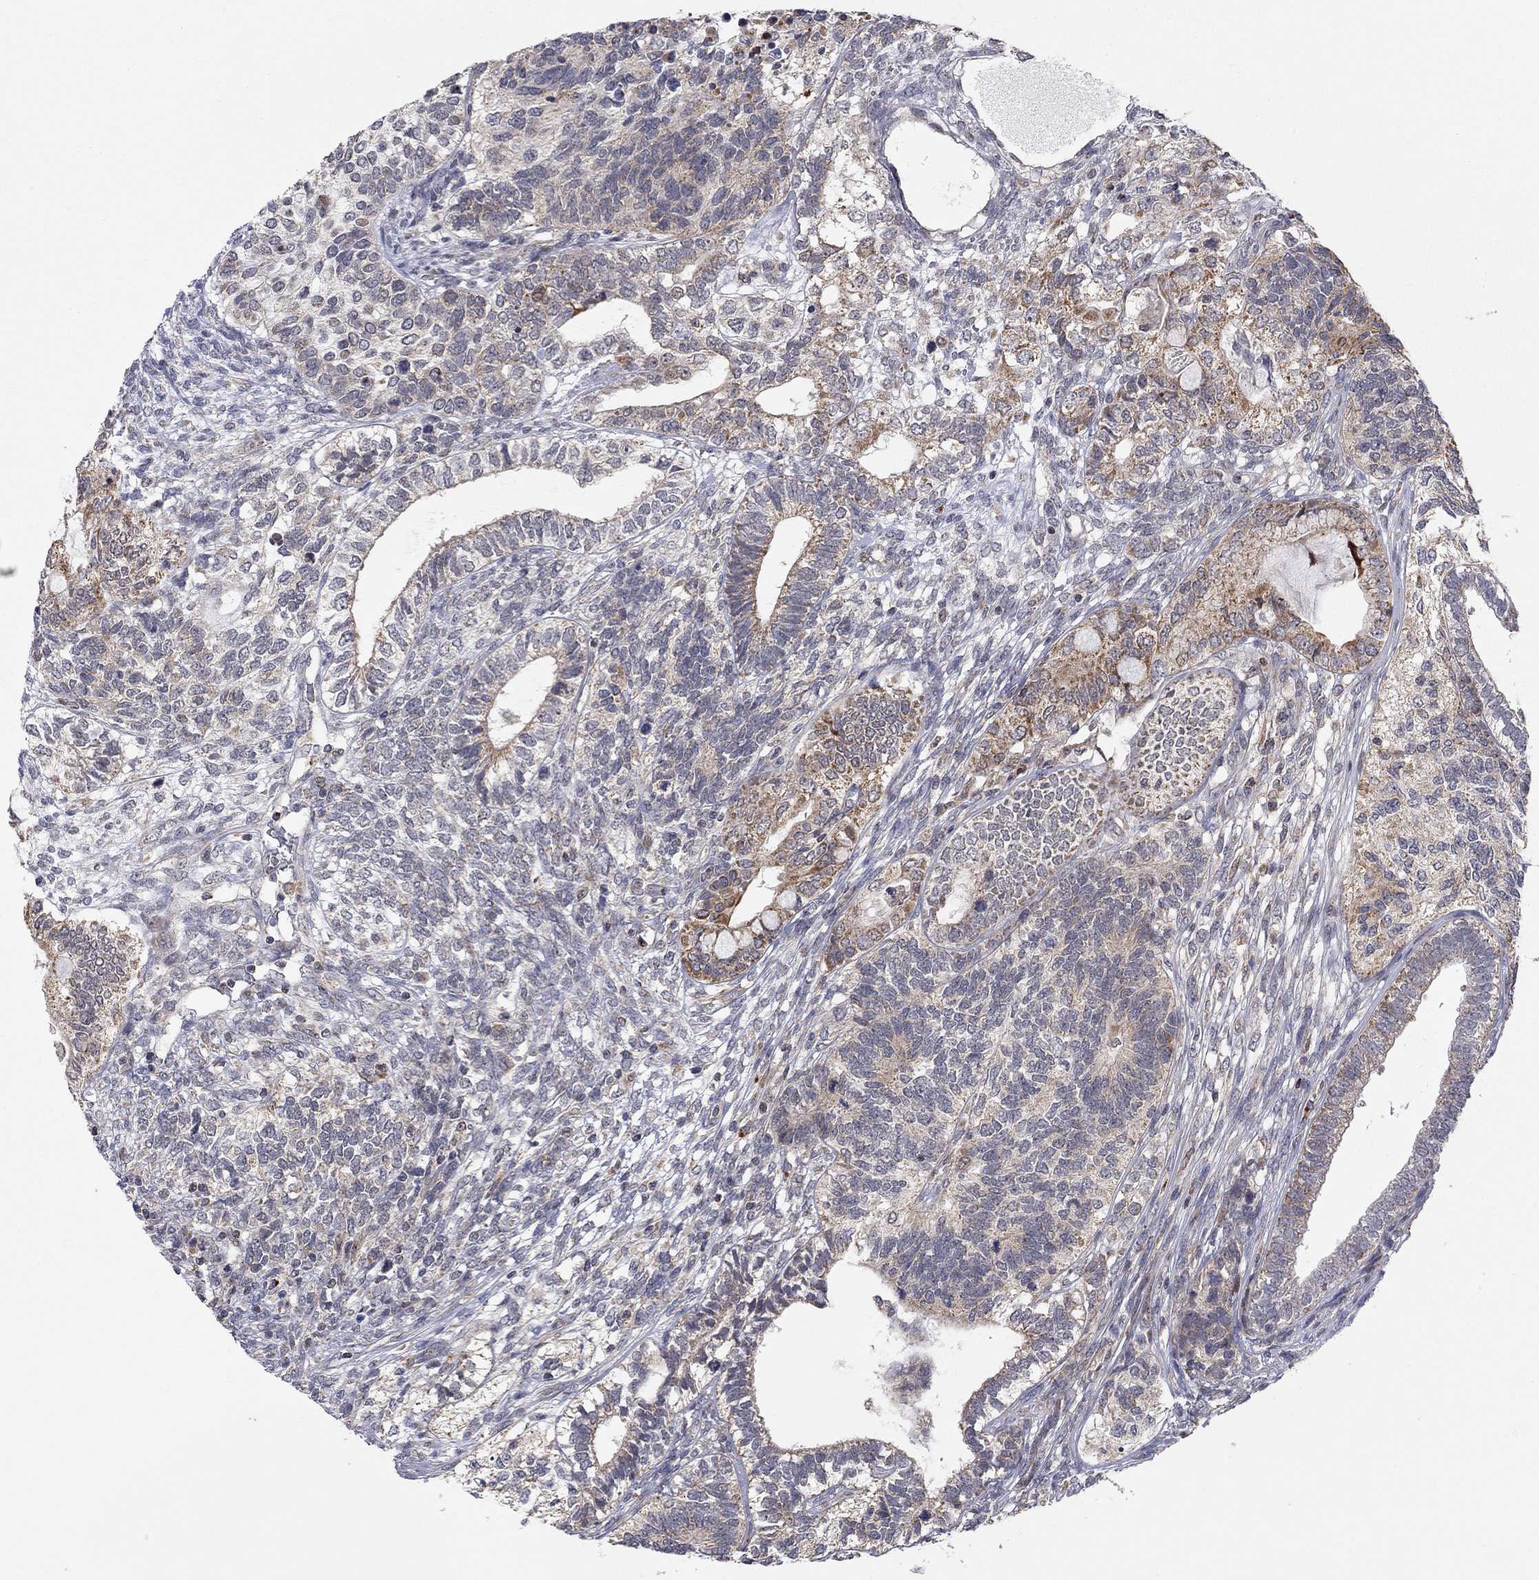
{"staining": {"intensity": "moderate", "quantity": "<25%", "location": "cytoplasmic/membranous"}, "tissue": "testis cancer", "cell_type": "Tumor cells", "image_type": "cancer", "snomed": [{"axis": "morphology", "description": "Seminoma, NOS"}, {"axis": "morphology", "description": "Carcinoma, Embryonal, NOS"}, {"axis": "topography", "description": "Testis"}], "caption": "Moderate cytoplasmic/membranous positivity is present in about <25% of tumor cells in testis cancer. (IHC, brightfield microscopy, high magnification).", "gene": "IDS", "patient": {"sex": "male", "age": 41}}